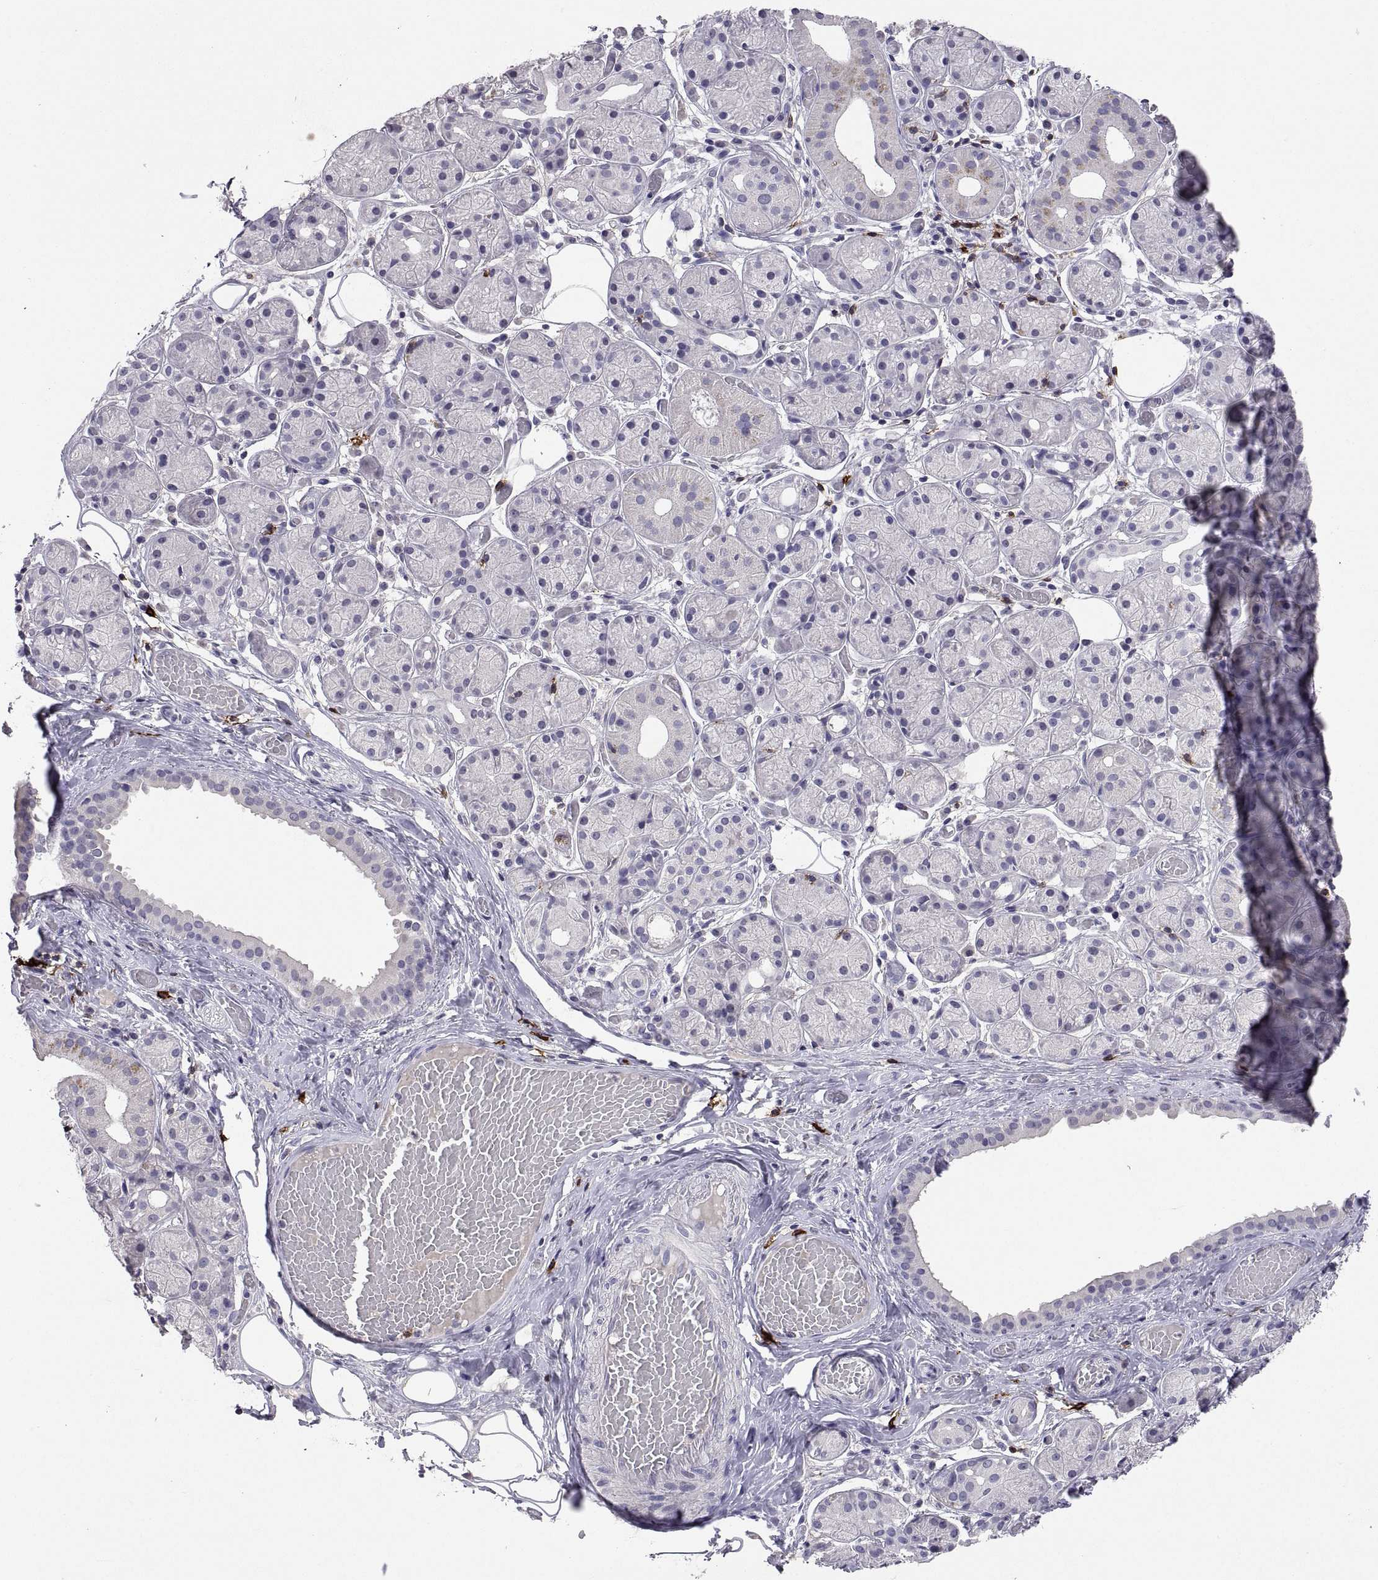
{"staining": {"intensity": "negative", "quantity": "none", "location": "none"}, "tissue": "salivary gland", "cell_type": "Glandular cells", "image_type": "normal", "snomed": [{"axis": "morphology", "description": "Normal tissue, NOS"}, {"axis": "topography", "description": "Salivary gland"}, {"axis": "topography", "description": "Peripheral nerve tissue"}], "caption": "Glandular cells show no significant protein expression in normal salivary gland. (DAB immunohistochemistry (IHC) with hematoxylin counter stain).", "gene": "MS4A1", "patient": {"sex": "male", "age": 71}}